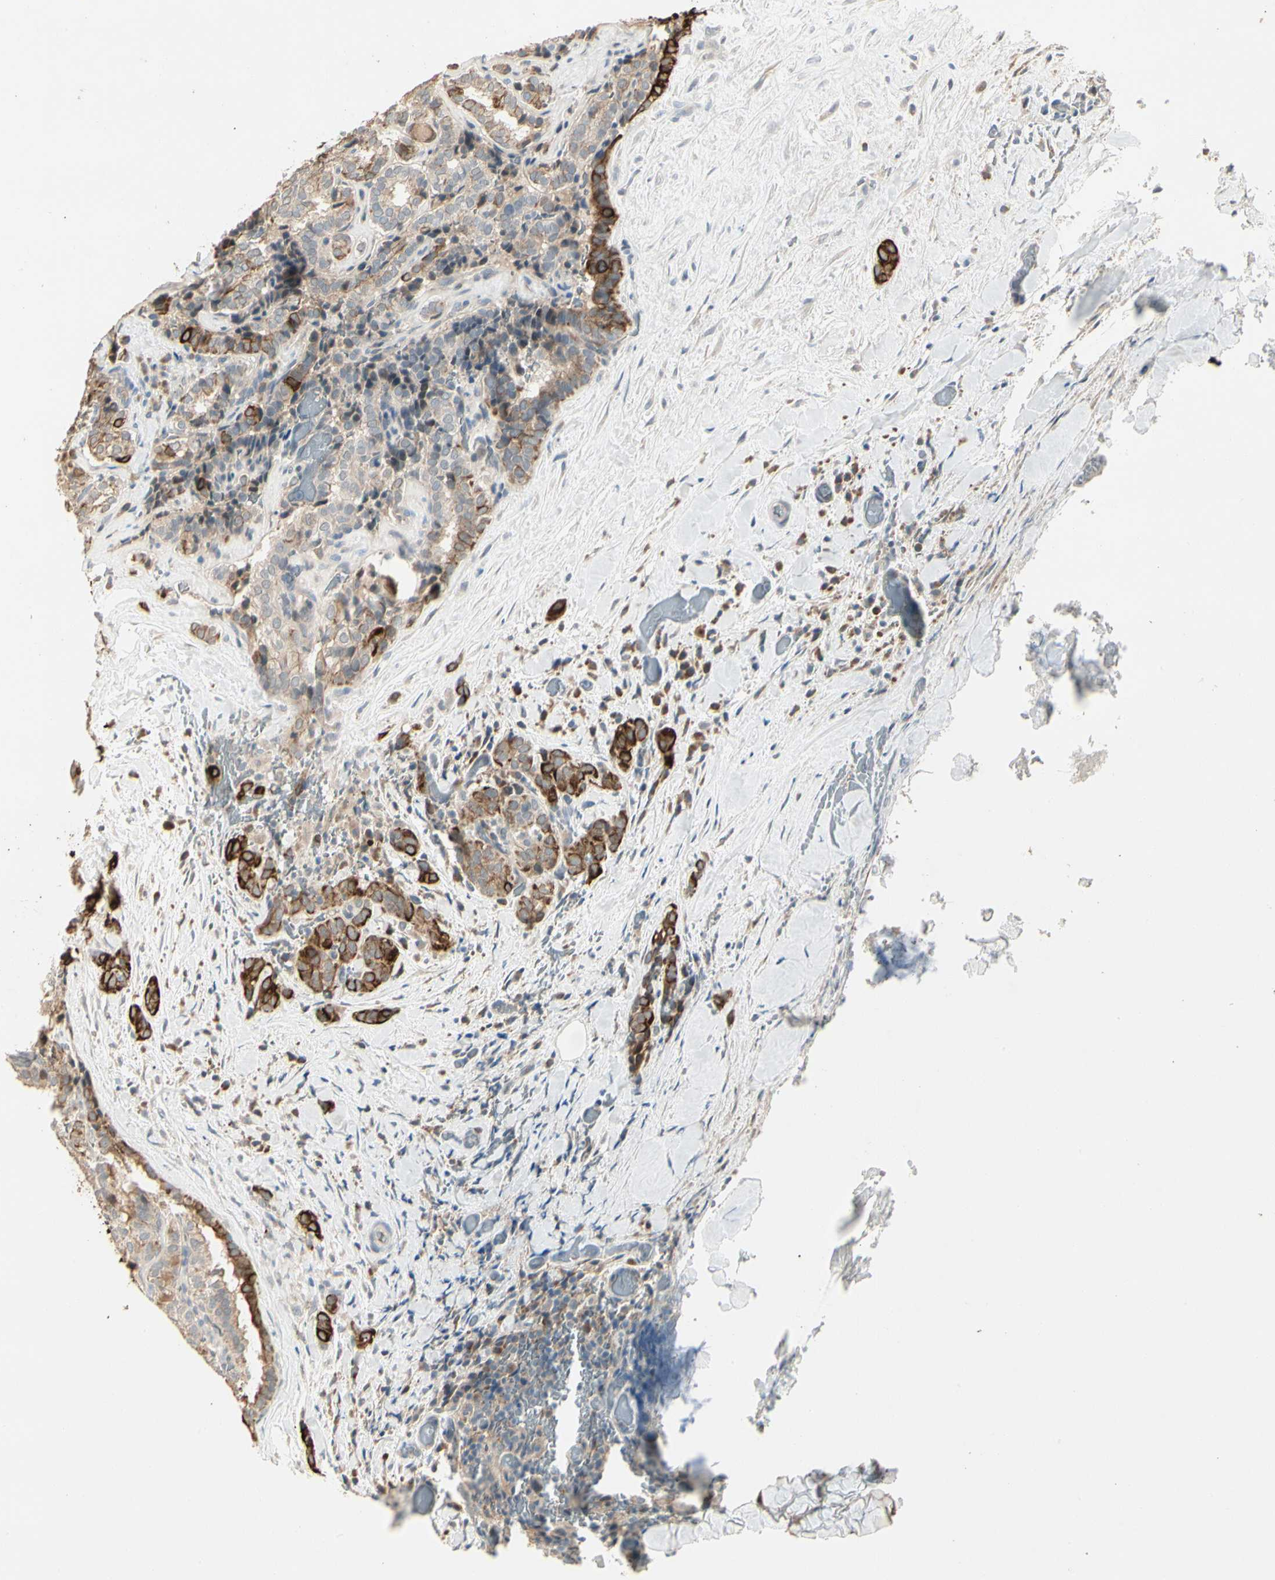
{"staining": {"intensity": "strong", "quantity": "25%-75%", "location": "cytoplasmic/membranous"}, "tissue": "thyroid cancer", "cell_type": "Tumor cells", "image_type": "cancer", "snomed": [{"axis": "morphology", "description": "Normal tissue, NOS"}, {"axis": "morphology", "description": "Papillary adenocarcinoma, NOS"}, {"axis": "topography", "description": "Thyroid gland"}], "caption": "The immunohistochemical stain labels strong cytoplasmic/membranous staining in tumor cells of thyroid papillary adenocarcinoma tissue.", "gene": "SKIL", "patient": {"sex": "female", "age": 30}}